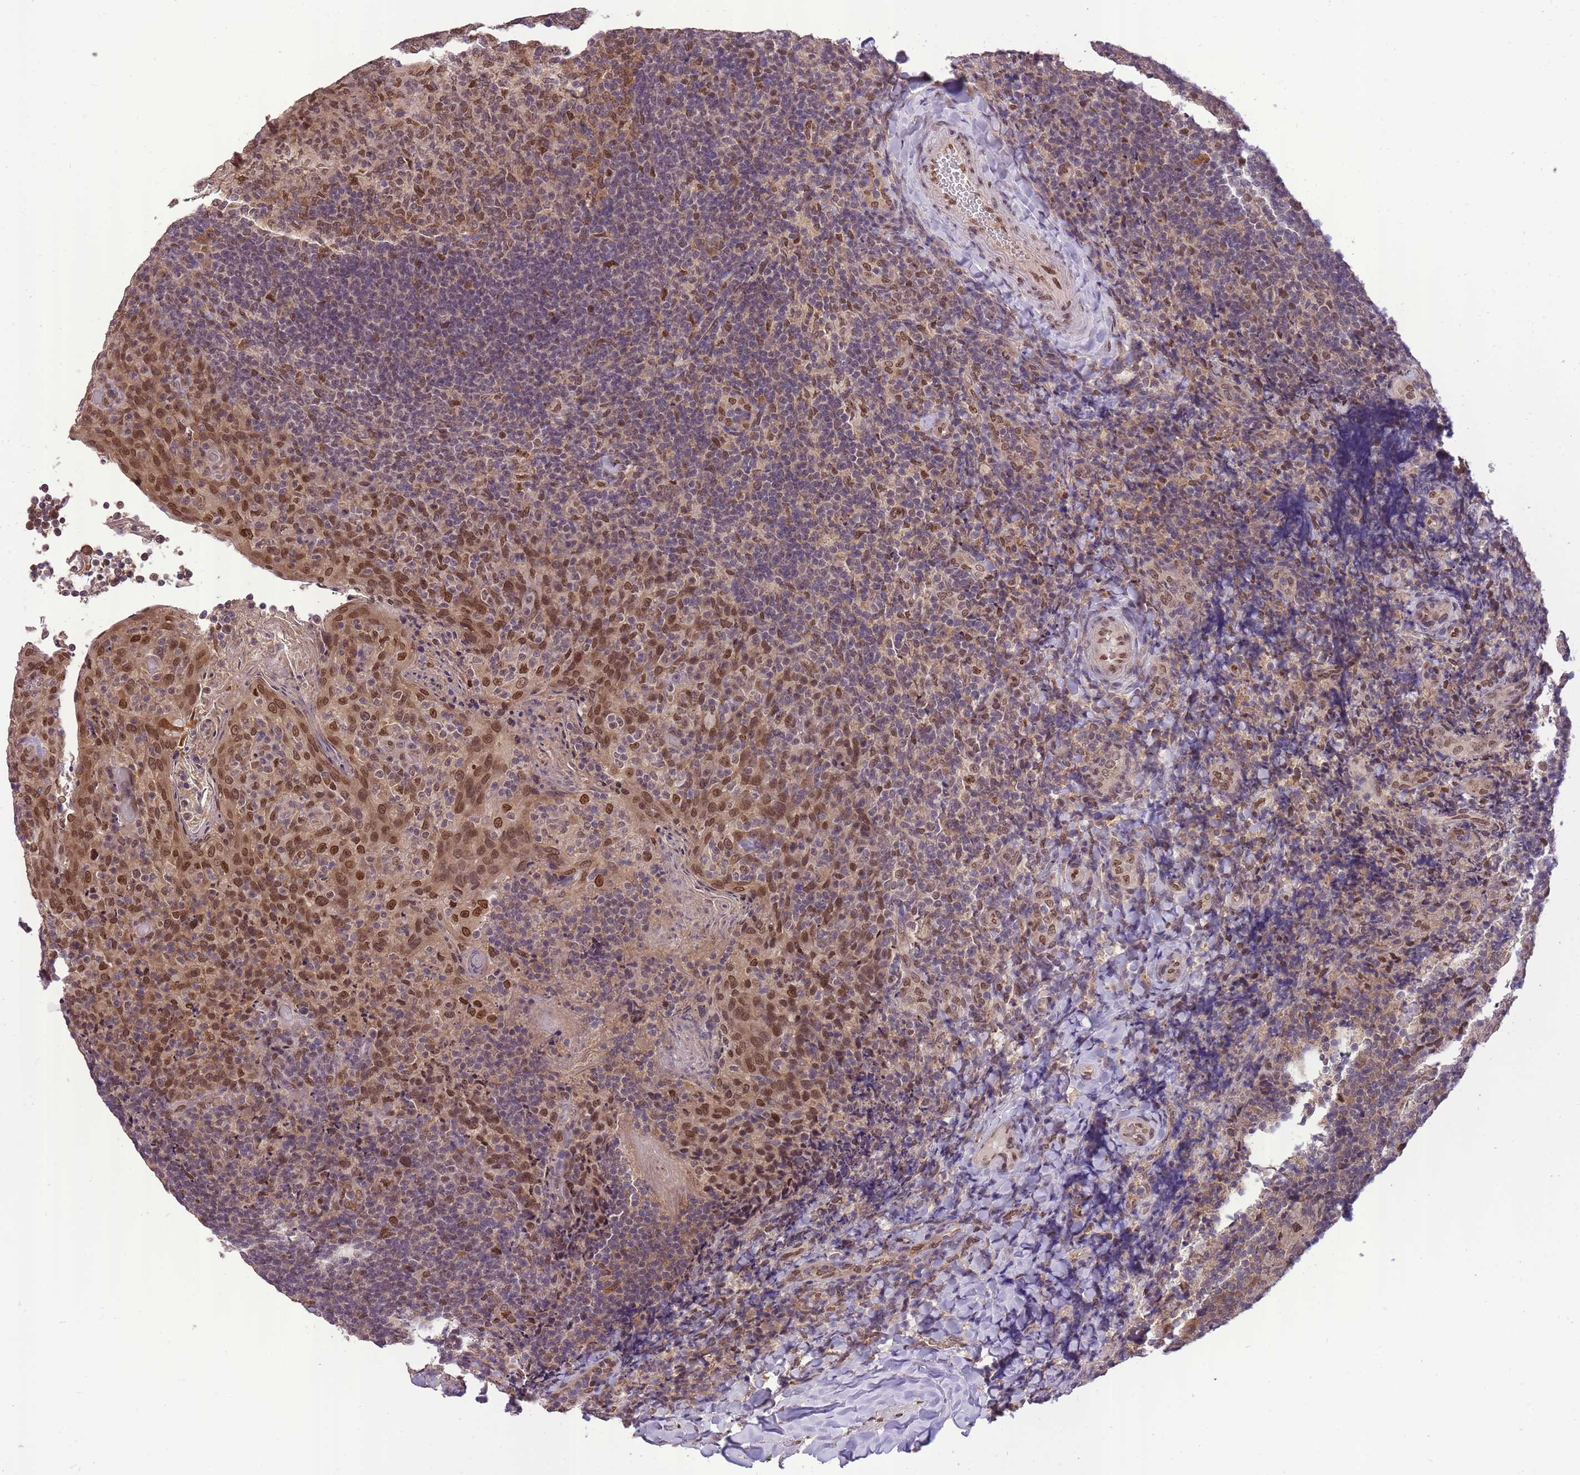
{"staining": {"intensity": "moderate", "quantity": ">75%", "location": "cytoplasmic/membranous,nuclear"}, "tissue": "tonsil", "cell_type": "Germinal center cells", "image_type": "normal", "snomed": [{"axis": "morphology", "description": "Normal tissue, NOS"}, {"axis": "topography", "description": "Tonsil"}], "caption": "This micrograph exhibits normal tonsil stained with IHC to label a protein in brown. The cytoplasmic/membranous,nuclear of germinal center cells show moderate positivity for the protein. Nuclei are counter-stained blue.", "gene": "CDIP1", "patient": {"sex": "female", "age": 10}}